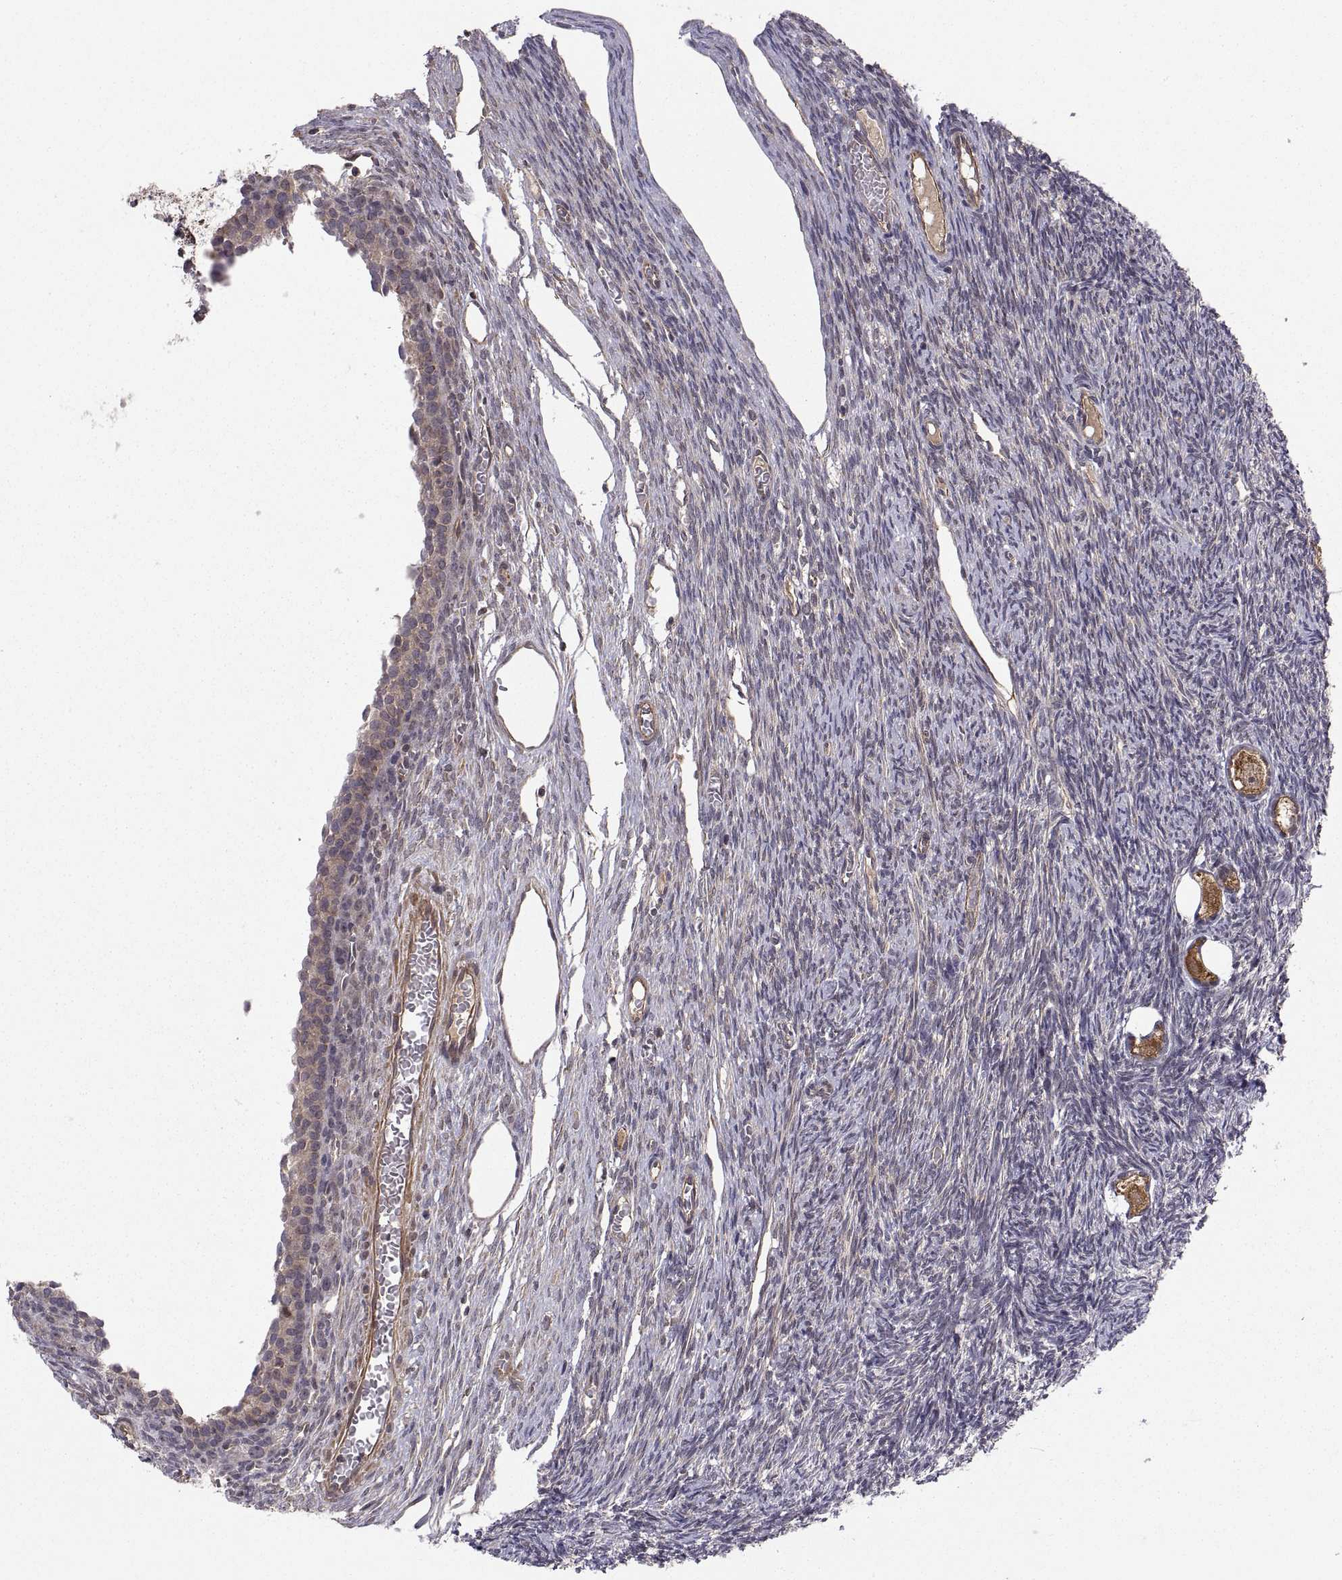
{"staining": {"intensity": "moderate", "quantity": ">75%", "location": "cytoplasmic/membranous"}, "tissue": "ovary", "cell_type": "Follicle cells", "image_type": "normal", "snomed": [{"axis": "morphology", "description": "Normal tissue, NOS"}, {"axis": "topography", "description": "Ovary"}], "caption": "Moderate cytoplasmic/membranous staining for a protein is present in approximately >75% of follicle cells of unremarkable ovary using immunohistochemistry.", "gene": "ABL2", "patient": {"sex": "female", "age": 27}}